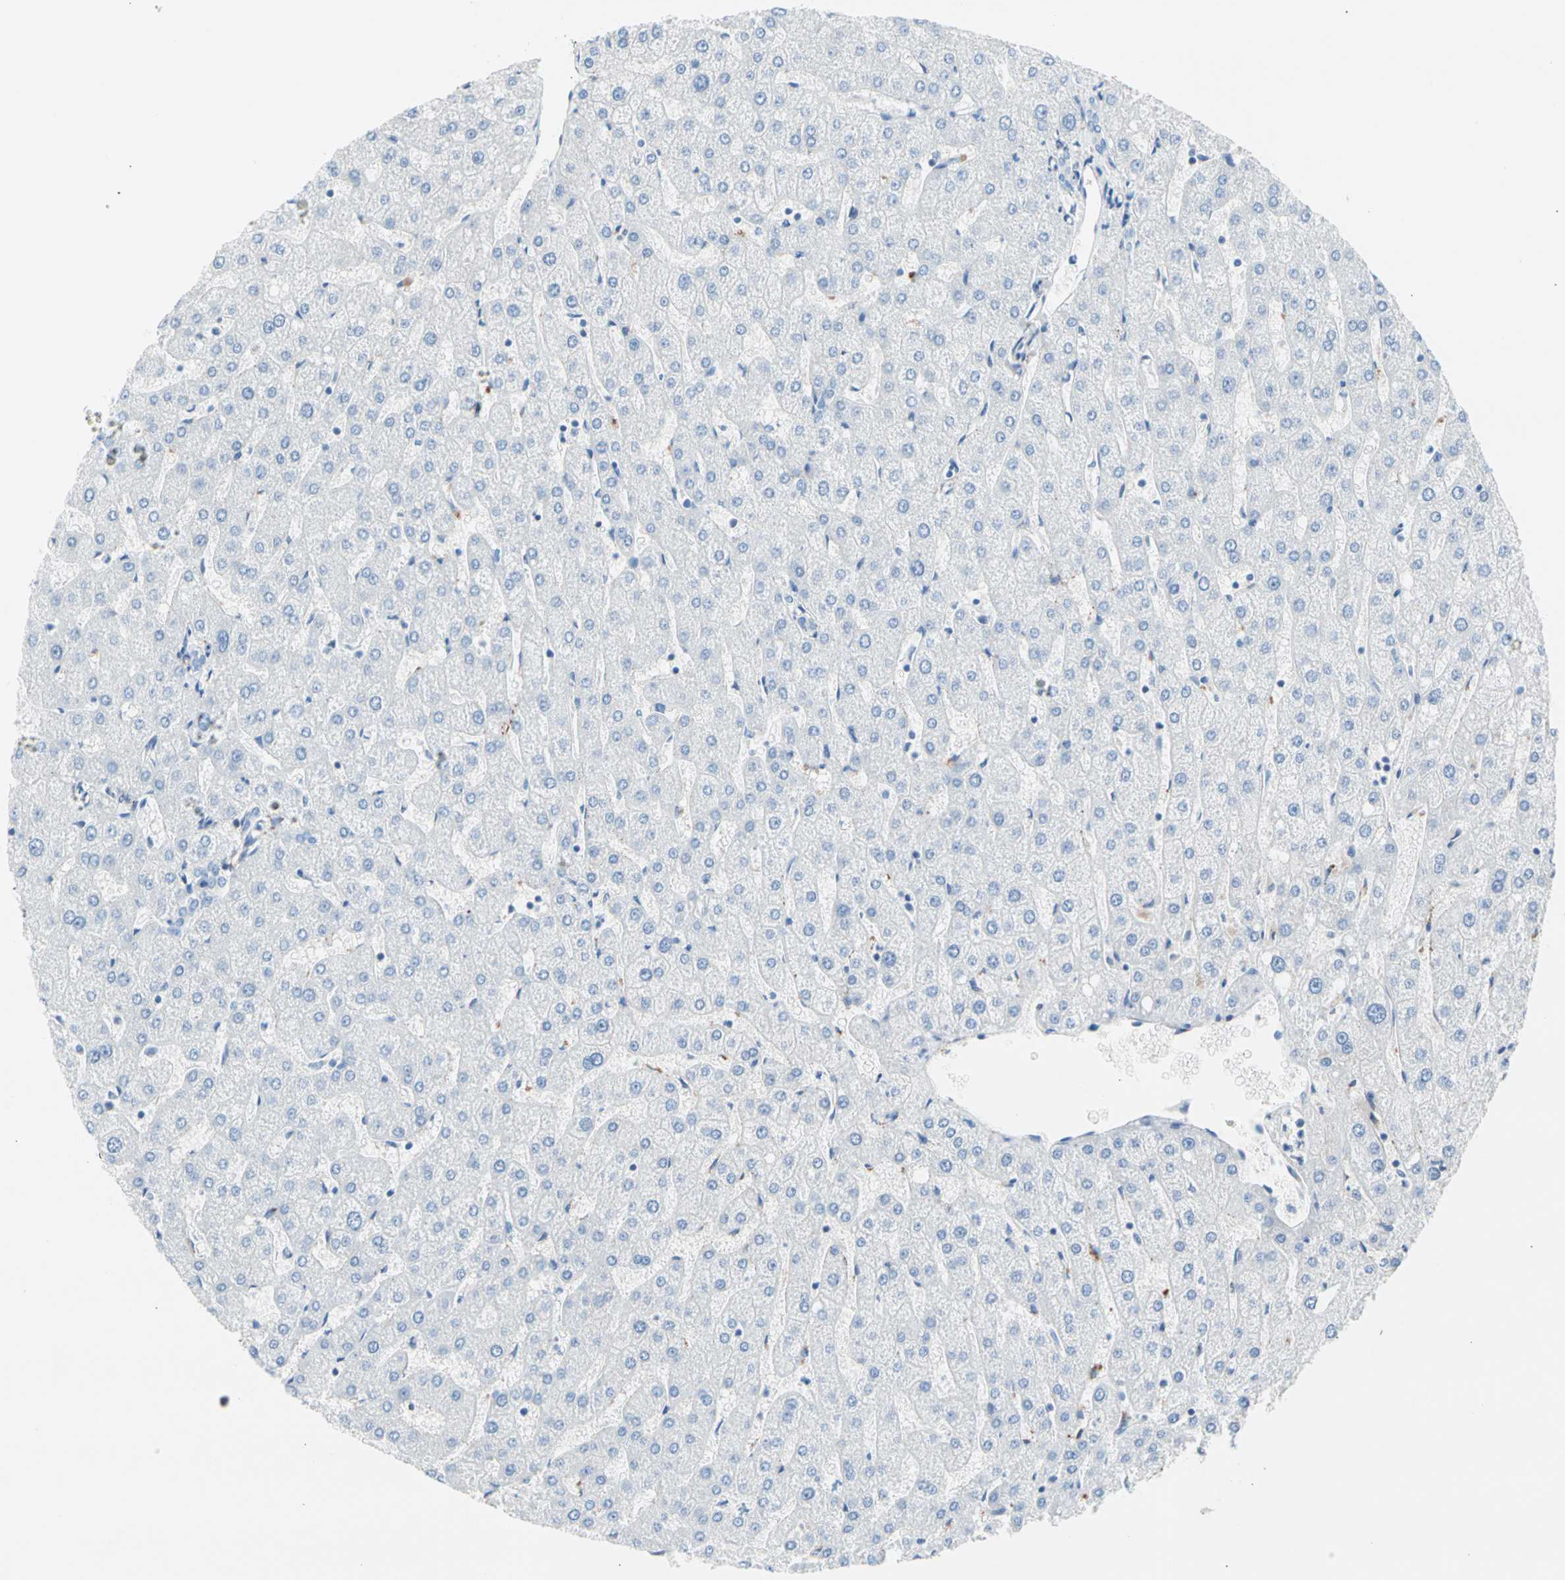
{"staining": {"intensity": "negative", "quantity": "none", "location": "none"}, "tissue": "liver", "cell_type": "Cholangiocytes", "image_type": "normal", "snomed": [{"axis": "morphology", "description": "Normal tissue, NOS"}, {"axis": "topography", "description": "Liver"}], "caption": "A high-resolution image shows immunohistochemistry (IHC) staining of normal liver, which shows no significant staining in cholangiocytes.", "gene": "HK1", "patient": {"sex": "male", "age": 67}}